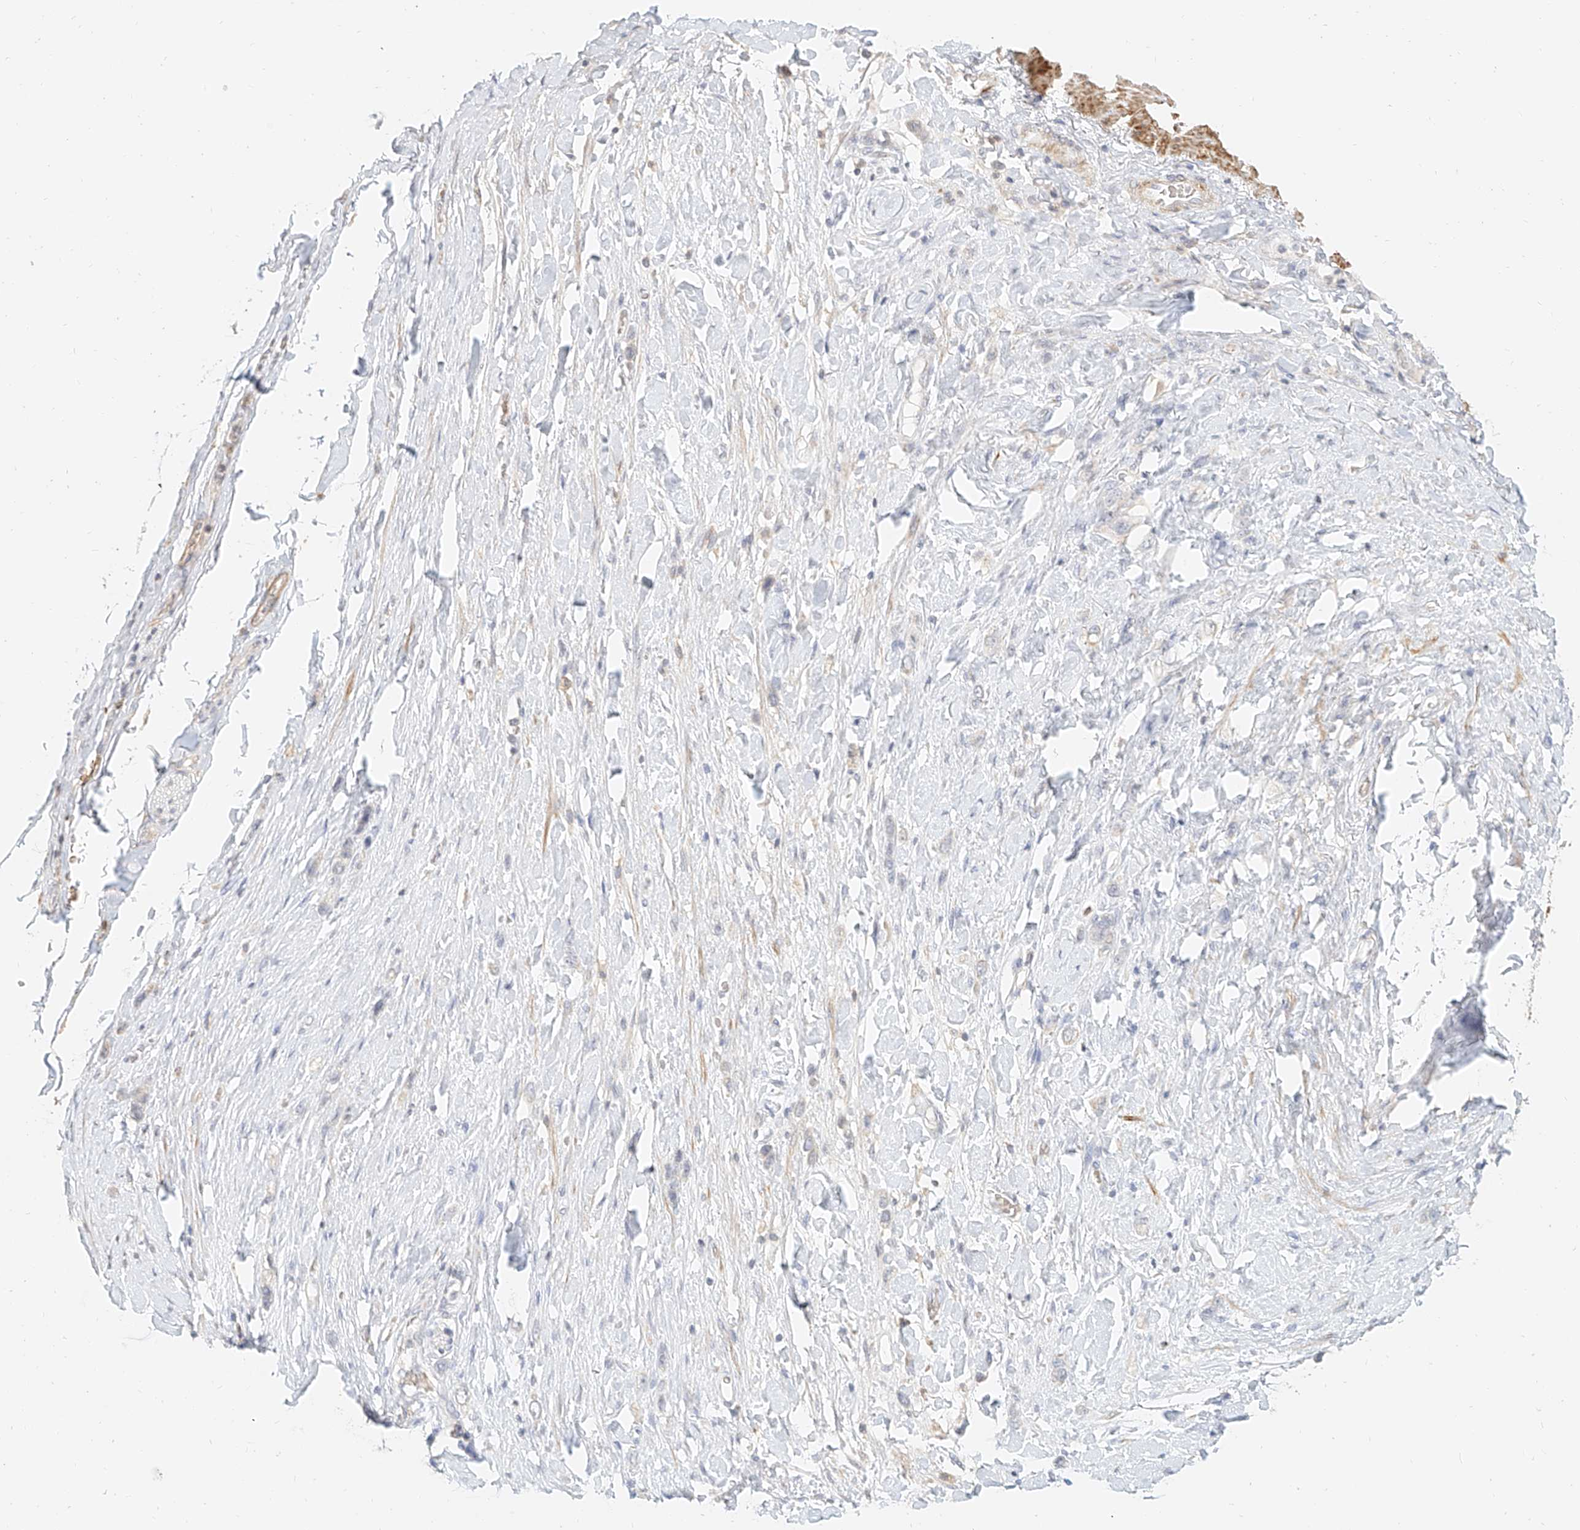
{"staining": {"intensity": "negative", "quantity": "none", "location": "none"}, "tissue": "stomach cancer", "cell_type": "Tumor cells", "image_type": "cancer", "snomed": [{"axis": "morphology", "description": "Adenocarcinoma, NOS"}, {"axis": "topography", "description": "Stomach"}], "caption": "There is no significant expression in tumor cells of adenocarcinoma (stomach).", "gene": "CXorf58", "patient": {"sex": "female", "age": 65}}